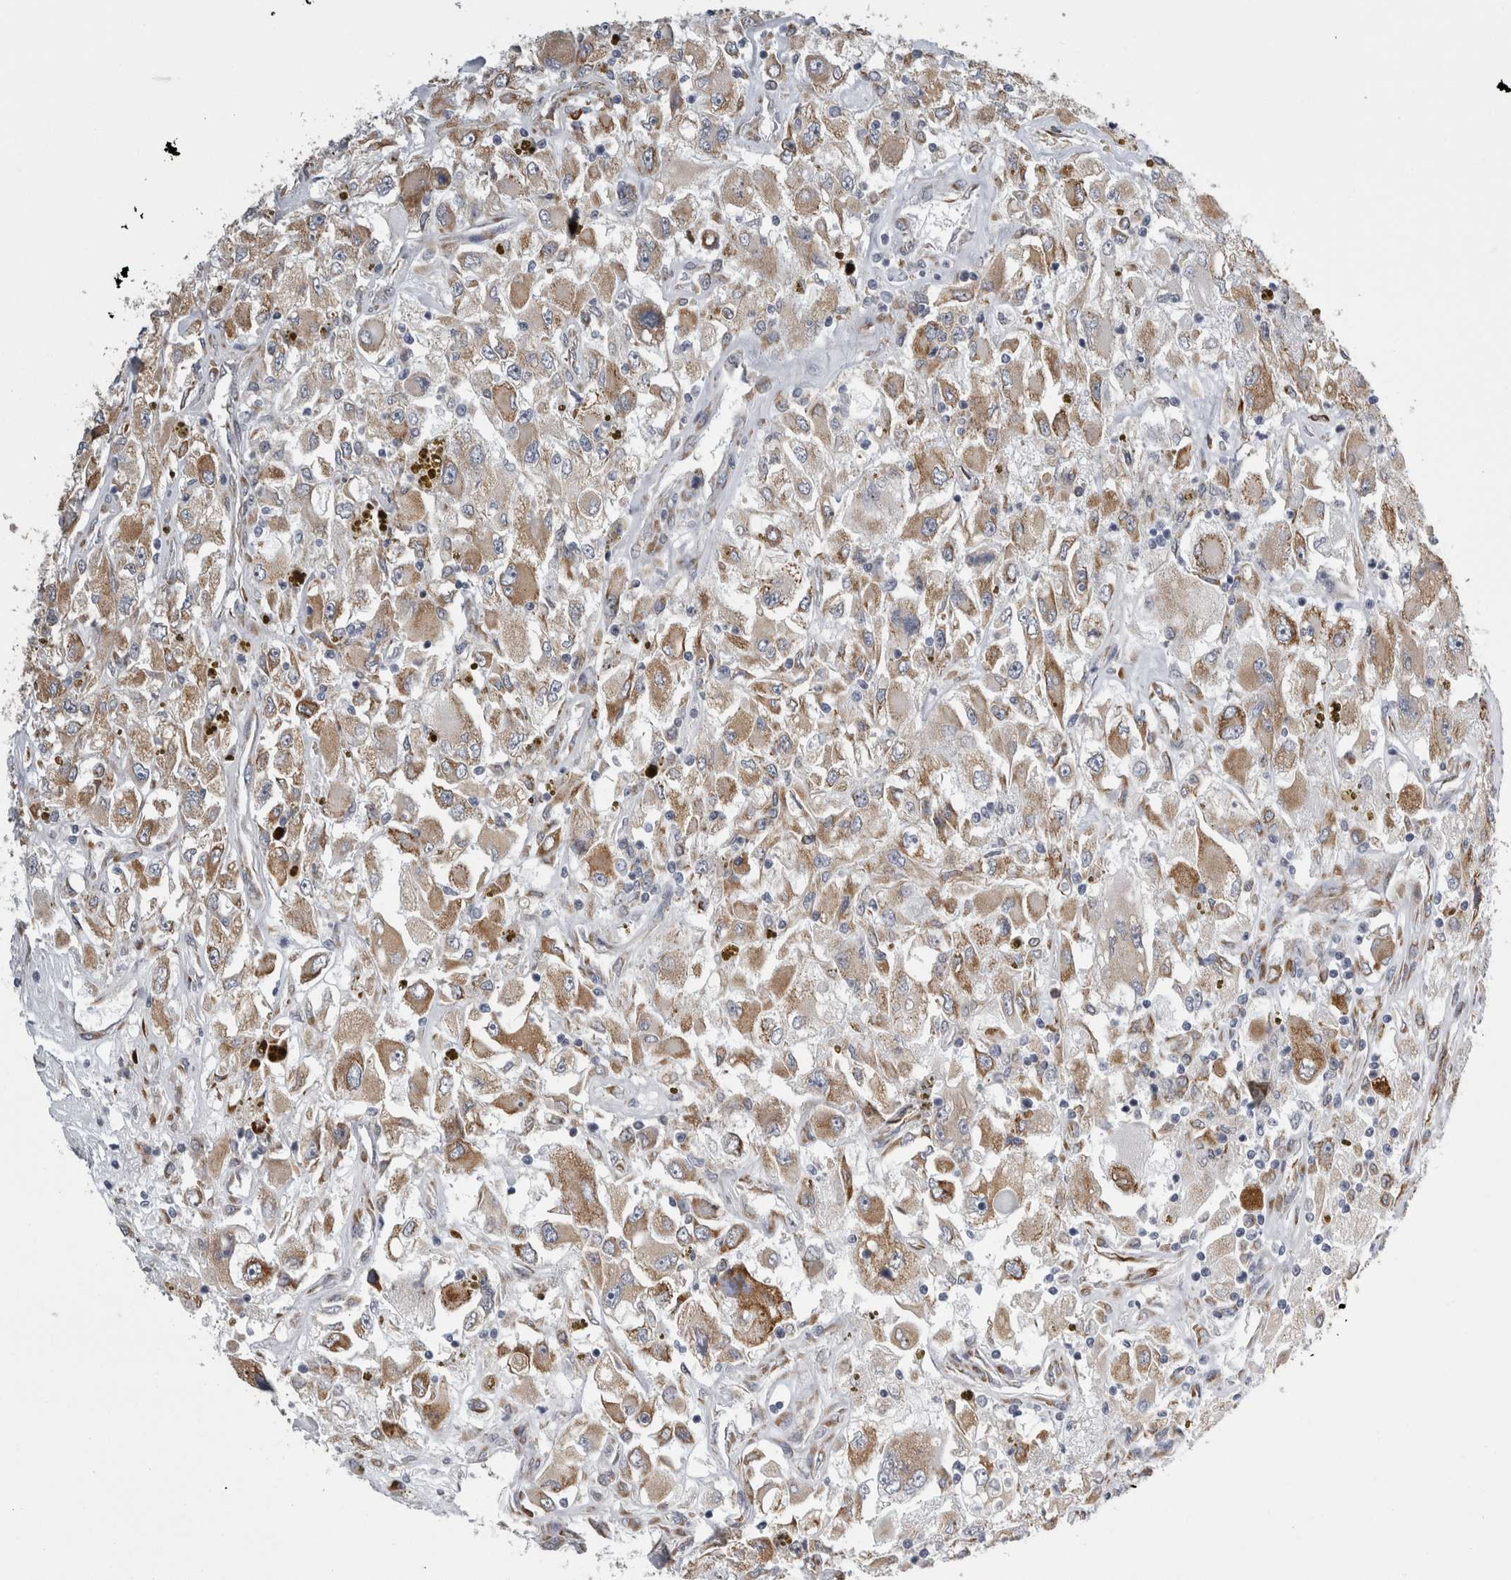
{"staining": {"intensity": "moderate", "quantity": ">75%", "location": "cytoplasmic/membranous"}, "tissue": "renal cancer", "cell_type": "Tumor cells", "image_type": "cancer", "snomed": [{"axis": "morphology", "description": "Adenocarcinoma, NOS"}, {"axis": "topography", "description": "Kidney"}], "caption": "Moderate cytoplasmic/membranous expression for a protein is present in about >75% of tumor cells of renal cancer using immunohistochemistry.", "gene": "FHIP2B", "patient": {"sex": "female", "age": 52}}